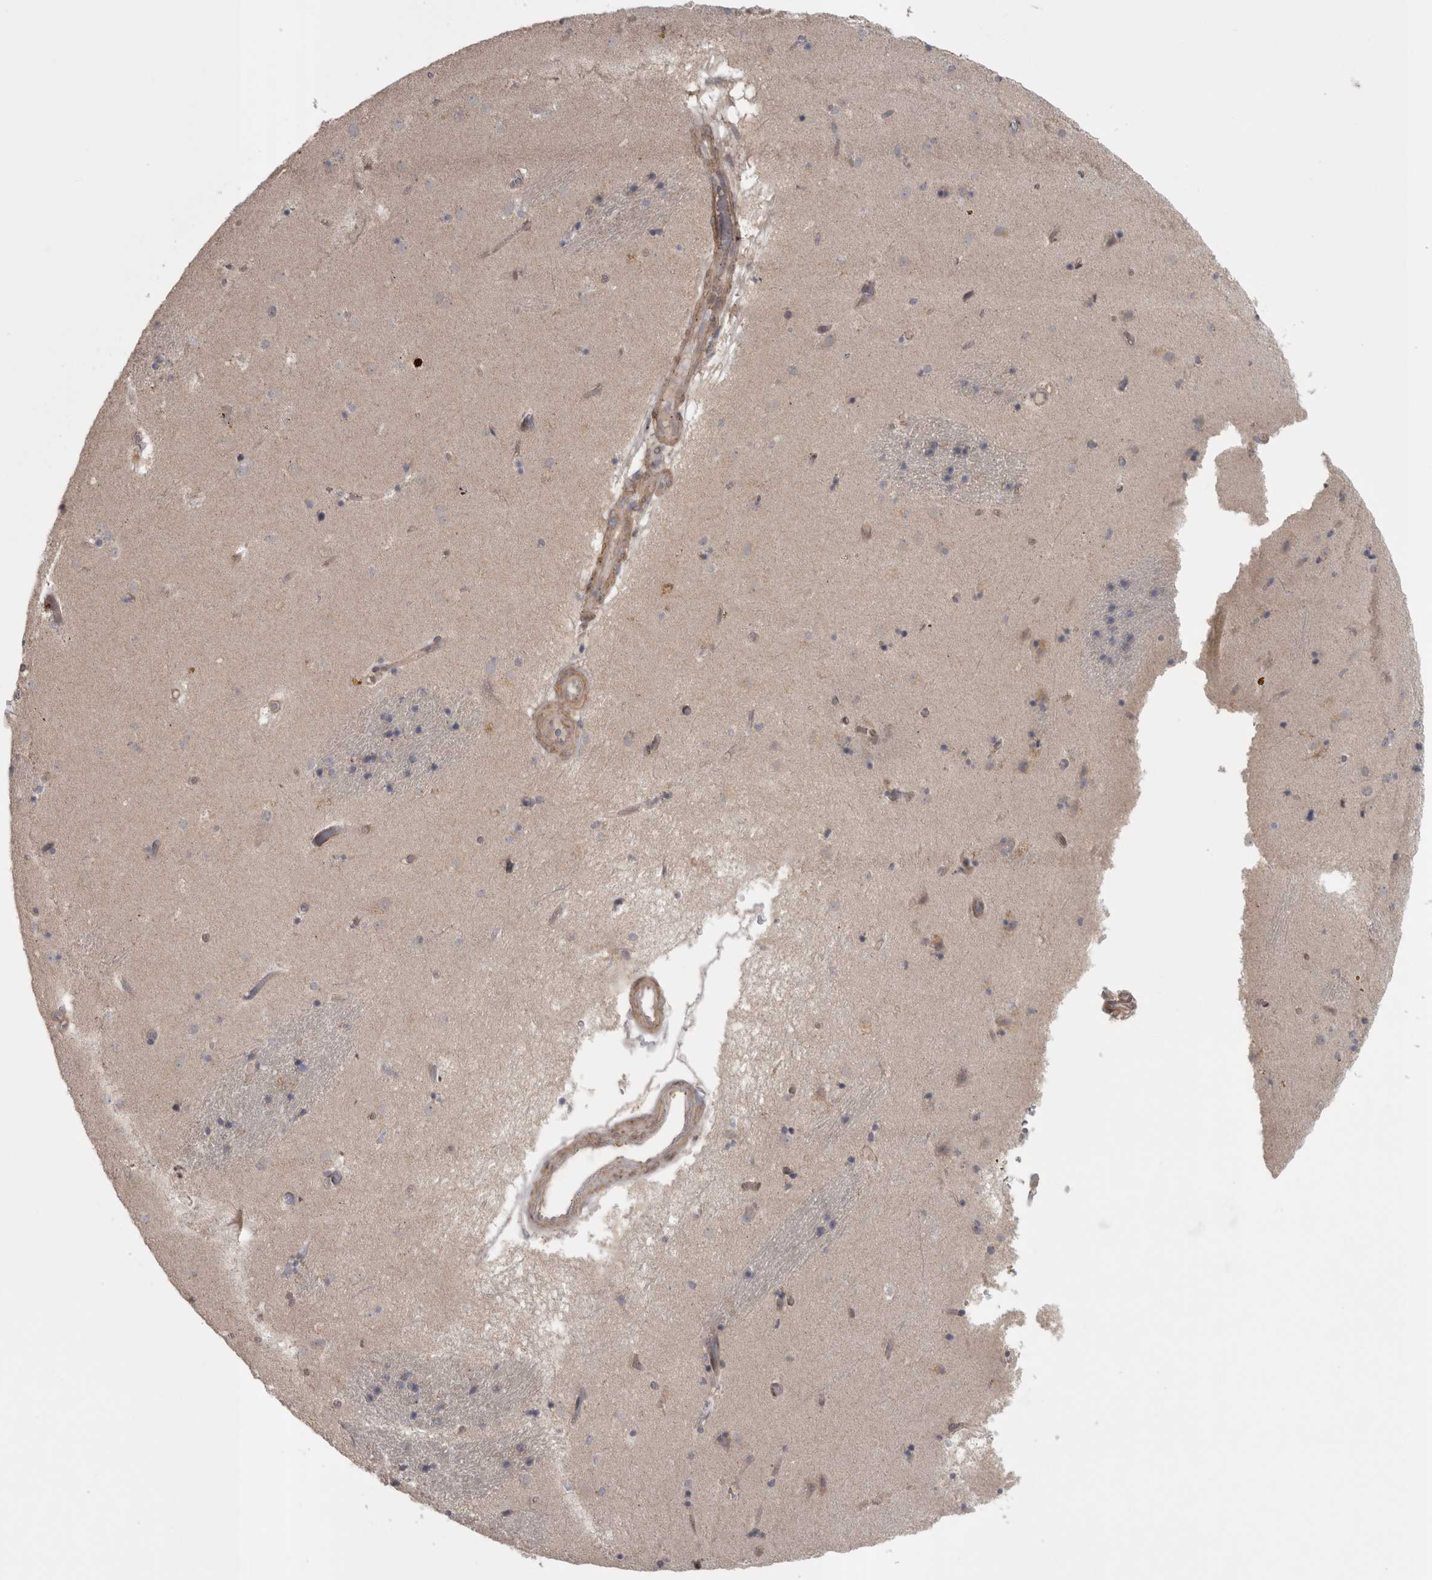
{"staining": {"intensity": "weak", "quantity": "<25%", "location": "cytoplasmic/membranous"}, "tissue": "caudate", "cell_type": "Glial cells", "image_type": "normal", "snomed": [{"axis": "morphology", "description": "Normal tissue, NOS"}, {"axis": "topography", "description": "Lateral ventricle wall"}], "caption": "High power microscopy micrograph of an immunohistochemistry histopathology image of unremarkable caudate, revealing no significant positivity in glial cells. (DAB (3,3'-diaminobenzidine) IHC visualized using brightfield microscopy, high magnification).", "gene": "SLCO5A1", "patient": {"sex": "male", "age": 70}}